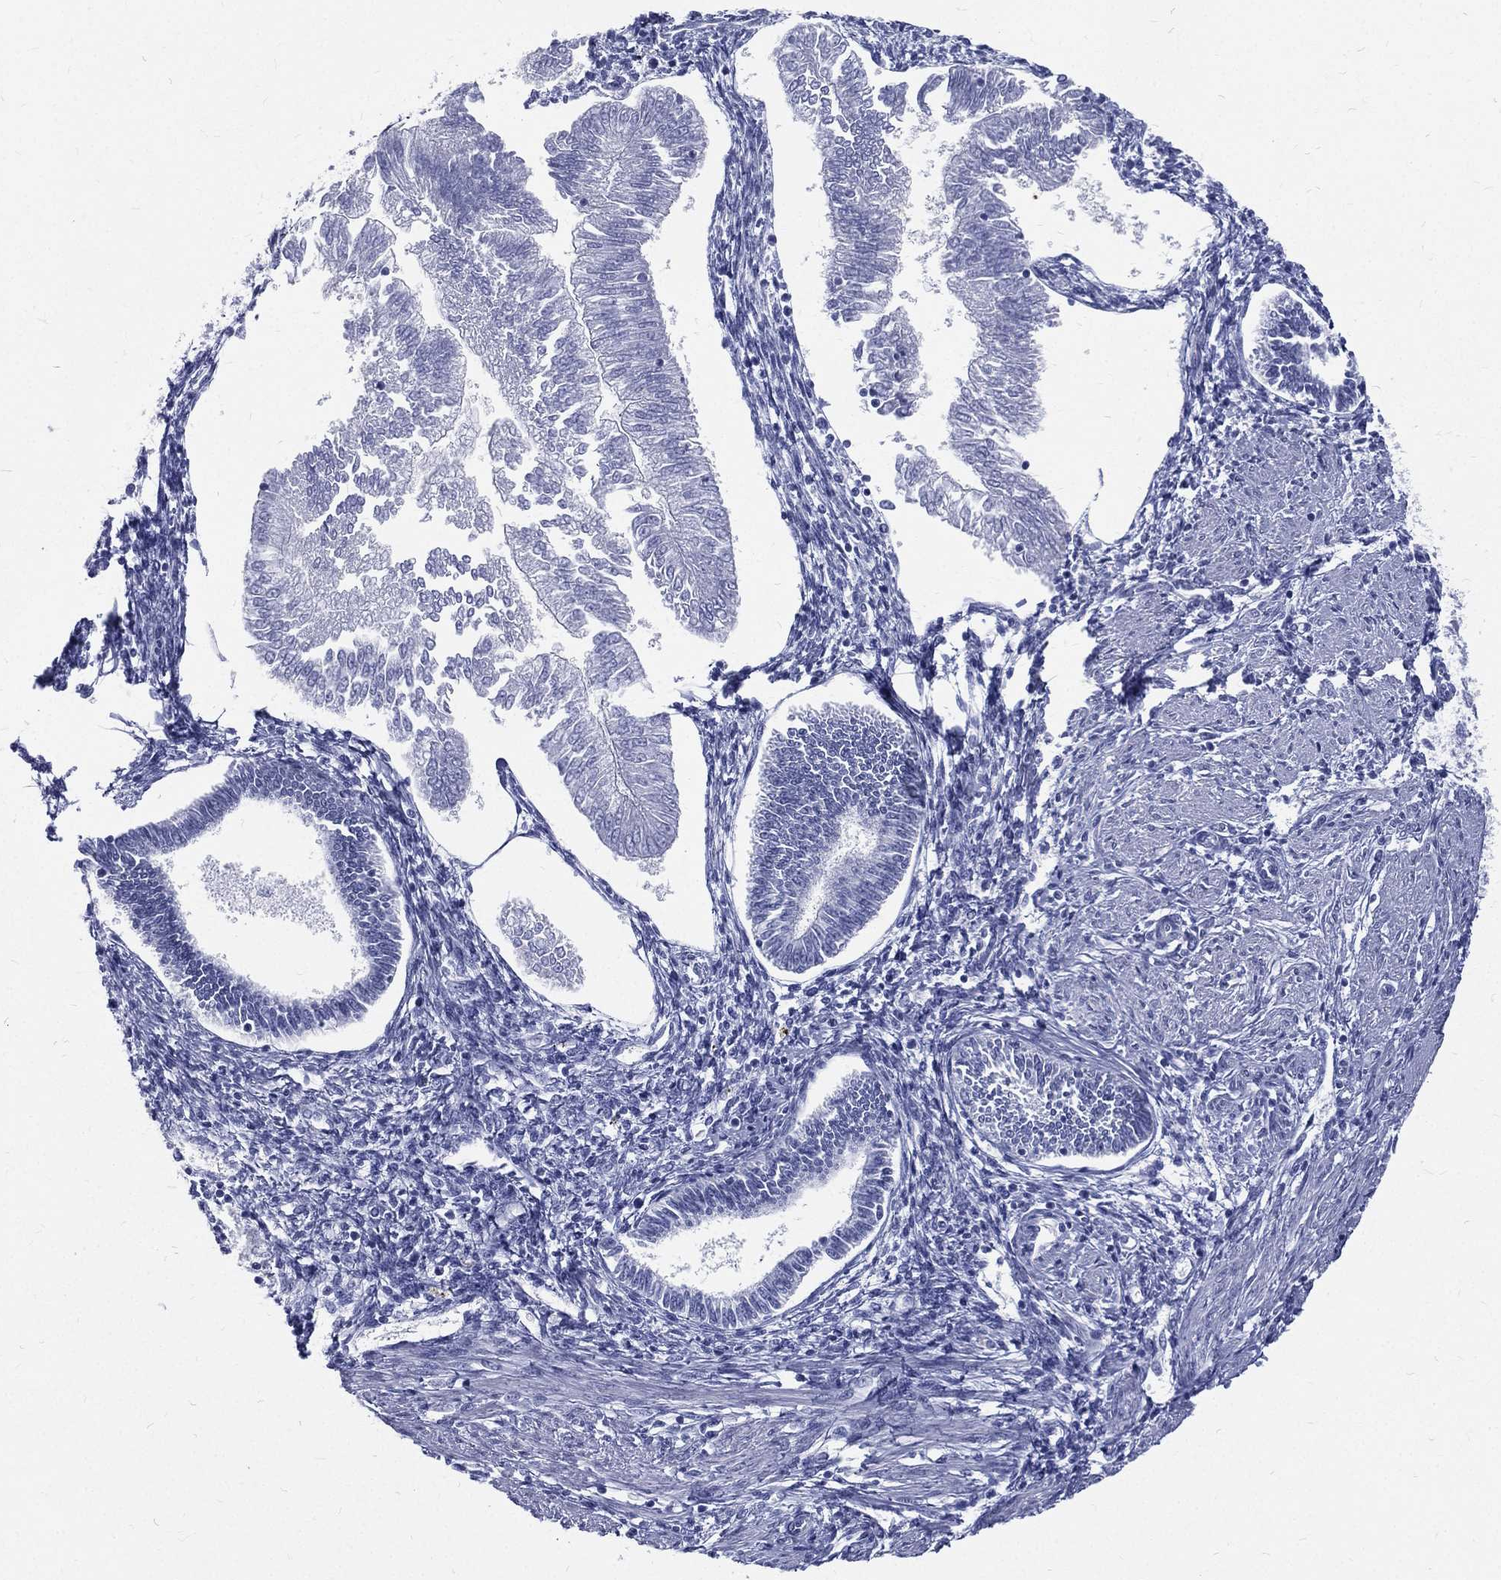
{"staining": {"intensity": "negative", "quantity": "none", "location": "none"}, "tissue": "endometrial cancer", "cell_type": "Tumor cells", "image_type": "cancer", "snomed": [{"axis": "morphology", "description": "Adenocarcinoma, NOS"}, {"axis": "topography", "description": "Endometrium"}], "caption": "This is a photomicrograph of immunohistochemistry (IHC) staining of endometrial cancer, which shows no staining in tumor cells.", "gene": "RSPH4A", "patient": {"sex": "female", "age": 53}}